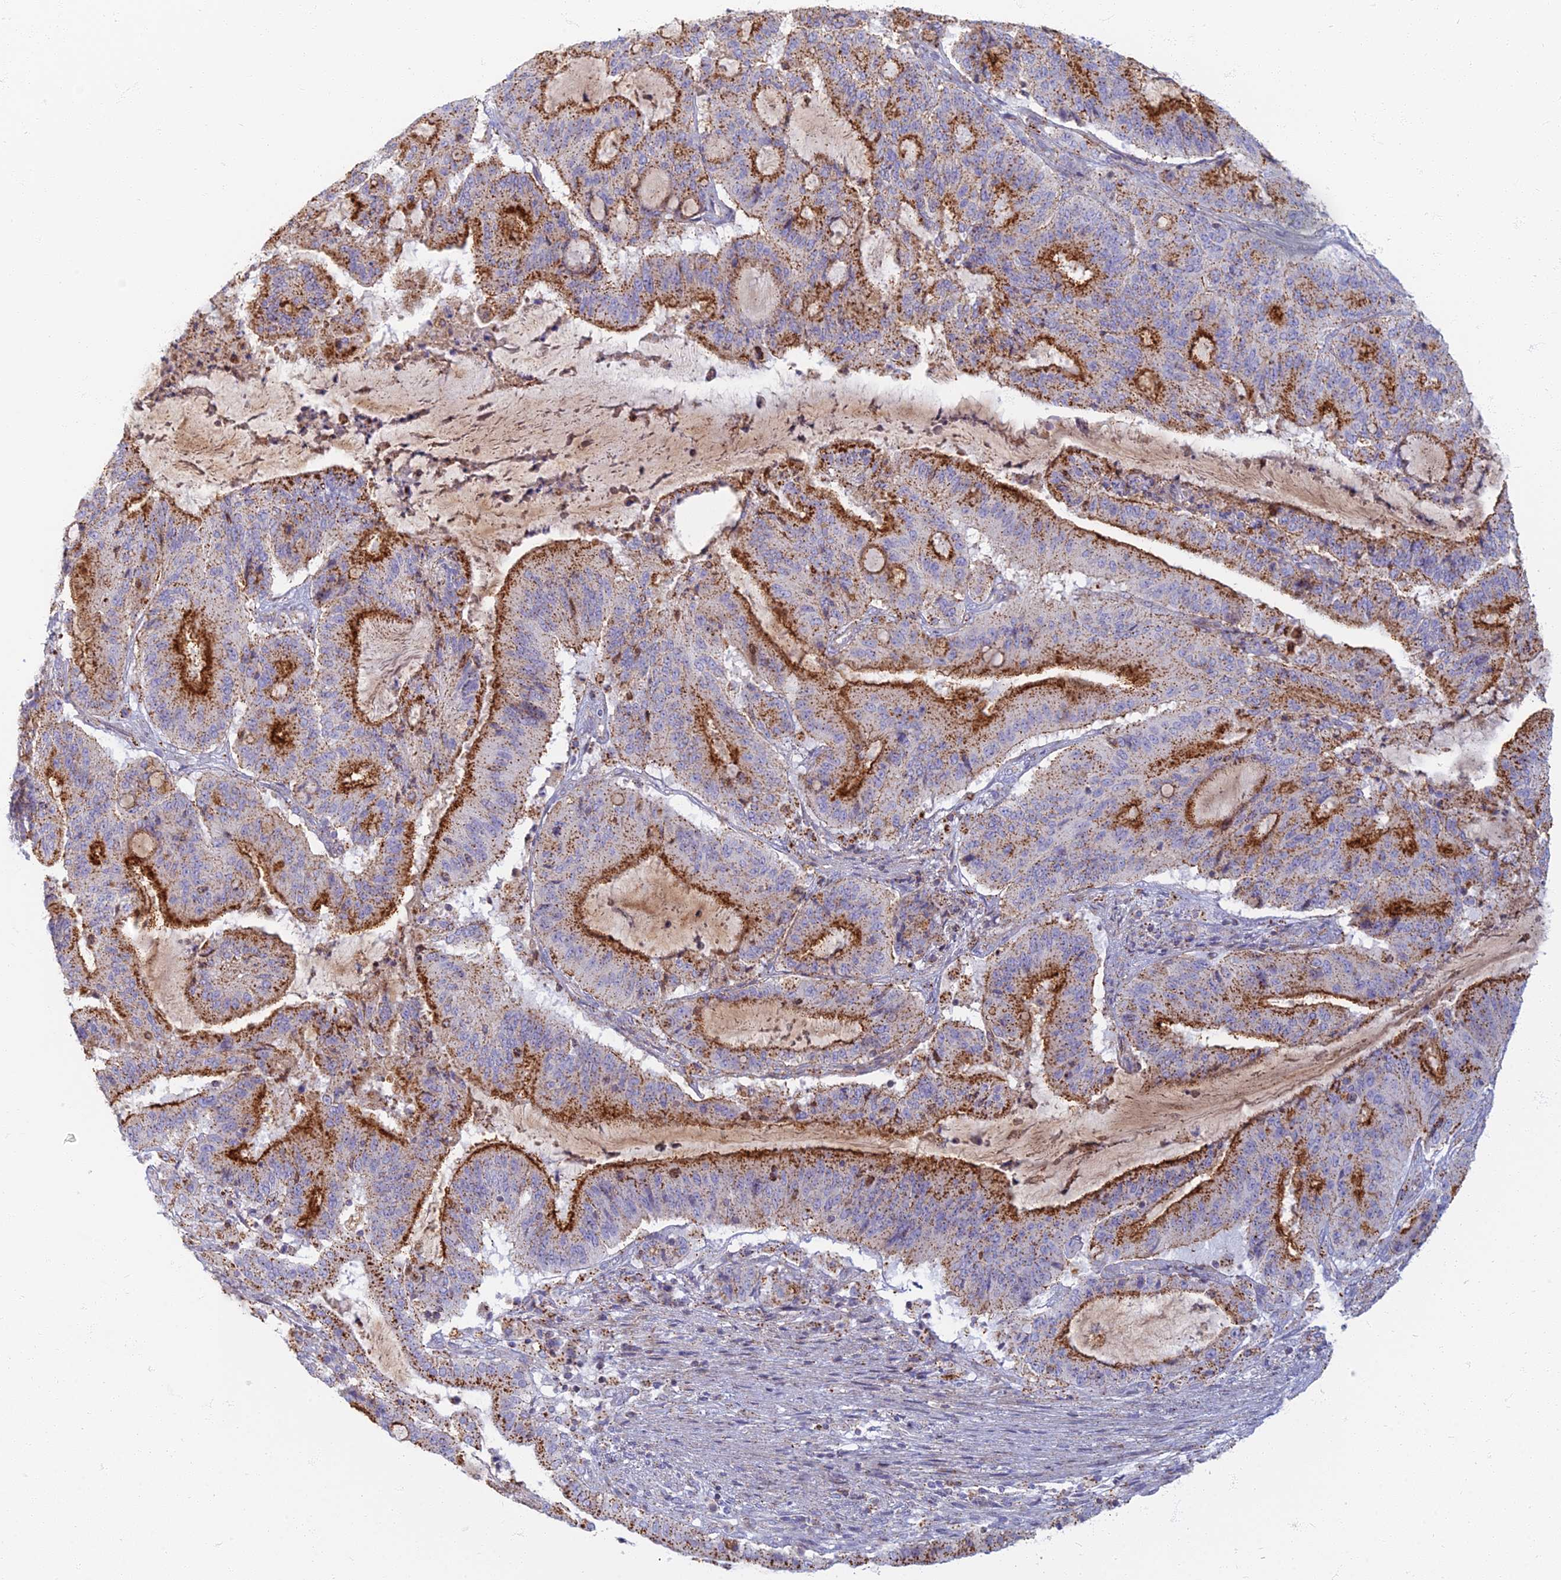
{"staining": {"intensity": "moderate", "quantity": ">75%", "location": "cytoplasmic/membranous"}, "tissue": "liver cancer", "cell_type": "Tumor cells", "image_type": "cancer", "snomed": [{"axis": "morphology", "description": "Normal tissue, NOS"}, {"axis": "morphology", "description": "Cholangiocarcinoma"}, {"axis": "topography", "description": "Liver"}, {"axis": "topography", "description": "Peripheral nerve tissue"}], "caption": "Moderate cytoplasmic/membranous protein staining is appreciated in about >75% of tumor cells in cholangiocarcinoma (liver).", "gene": "CHMP4B", "patient": {"sex": "female", "age": 73}}